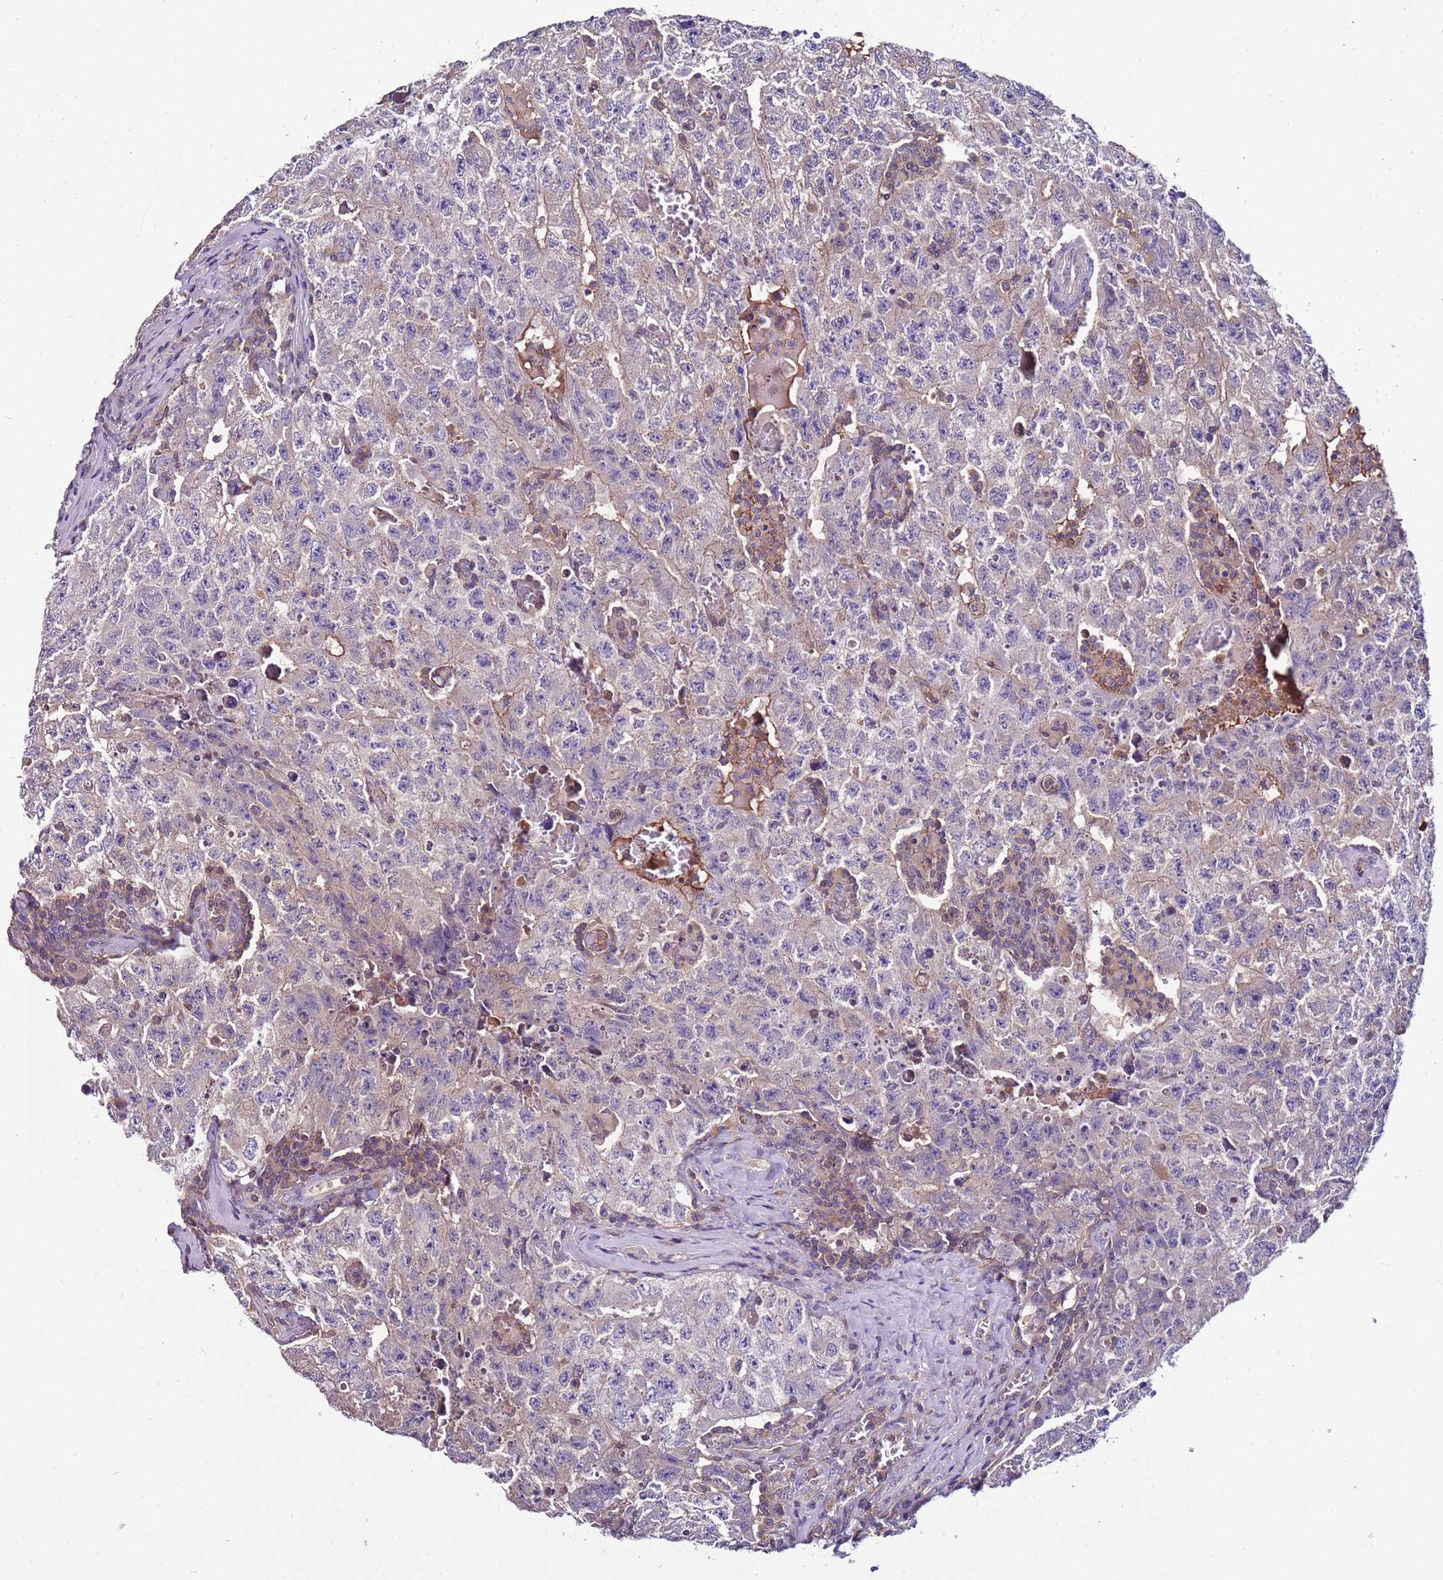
{"staining": {"intensity": "negative", "quantity": "none", "location": "none"}, "tissue": "testis cancer", "cell_type": "Tumor cells", "image_type": "cancer", "snomed": [{"axis": "morphology", "description": "Carcinoma, Embryonal, NOS"}, {"axis": "topography", "description": "Testis"}], "caption": "Immunohistochemical staining of testis cancer displays no significant expression in tumor cells.", "gene": "IGIP", "patient": {"sex": "male", "age": 17}}